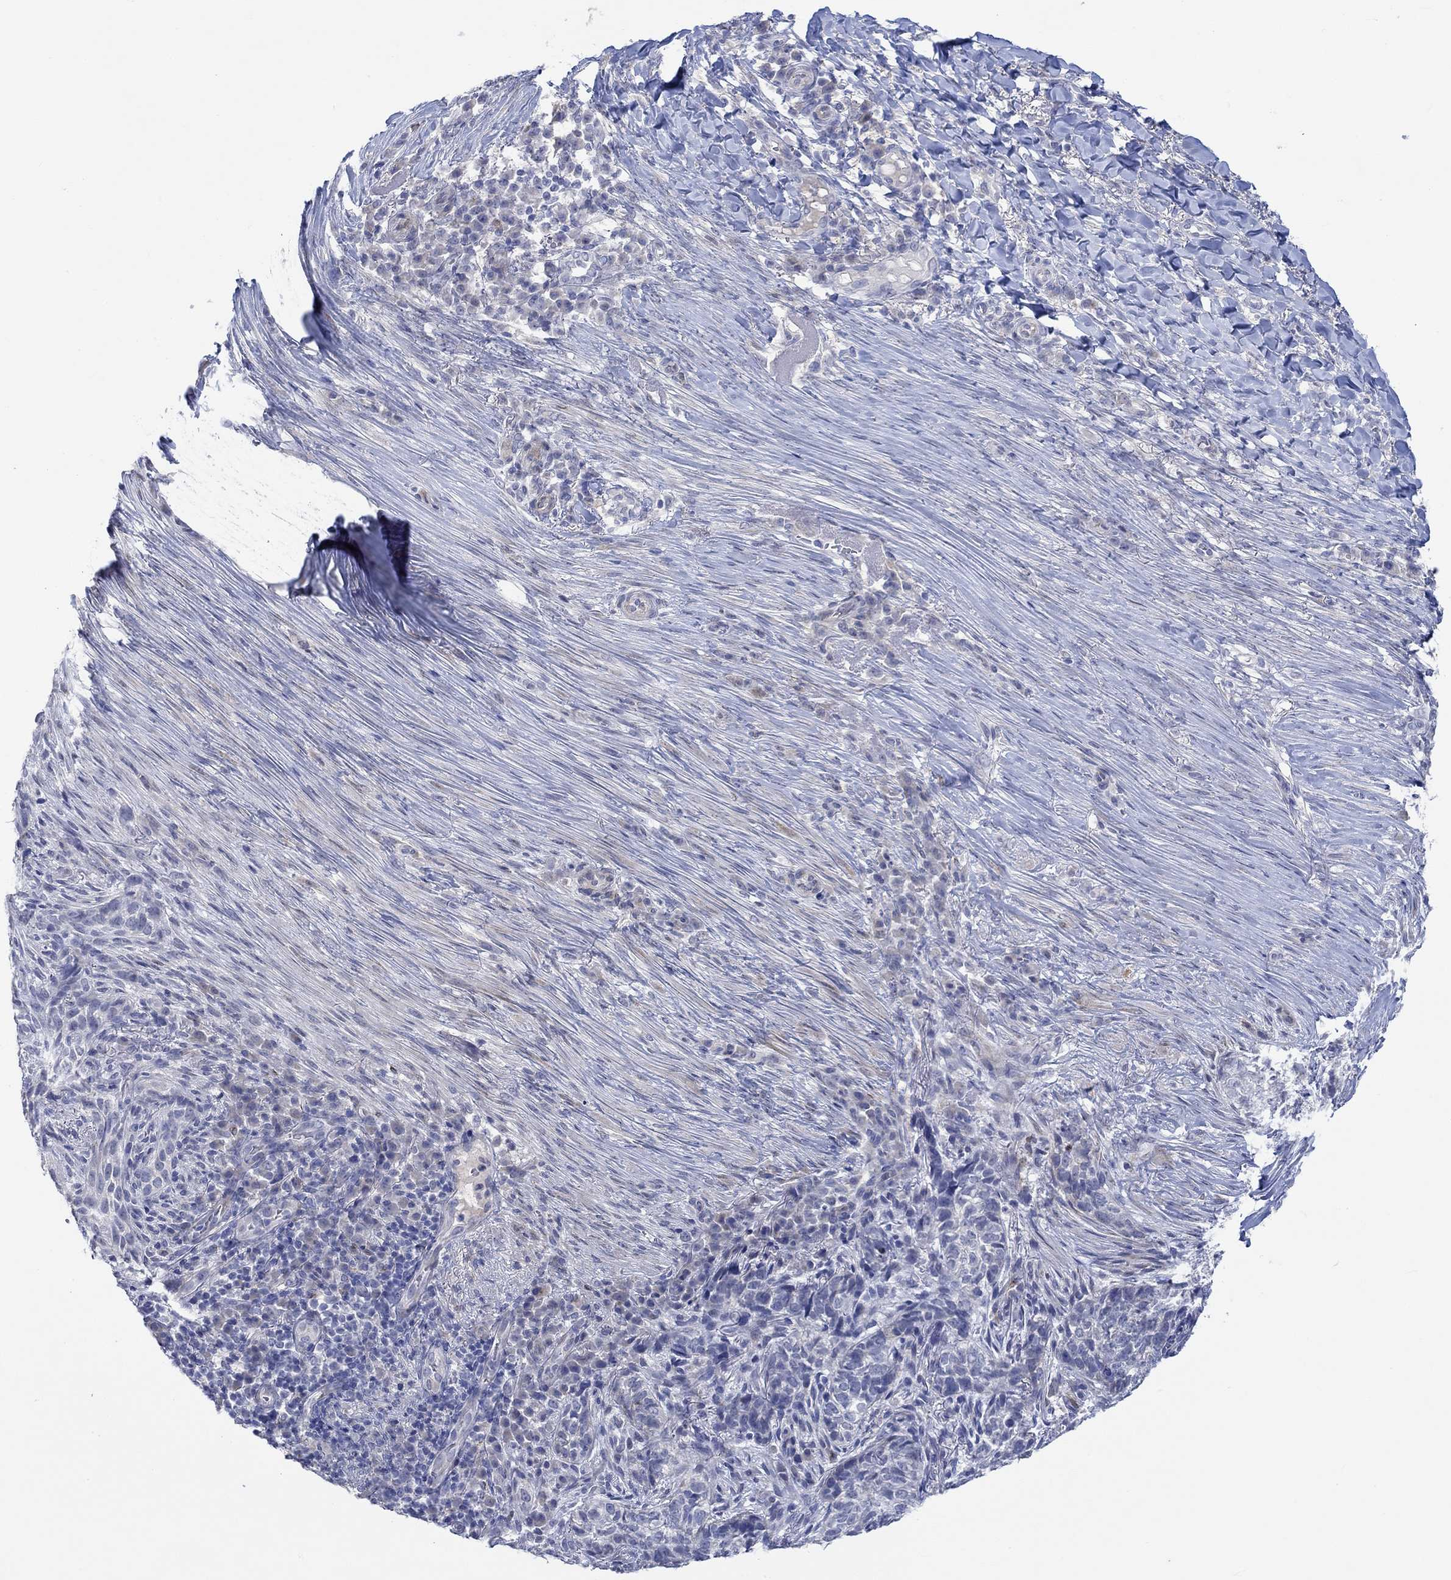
{"staining": {"intensity": "negative", "quantity": "none", "location": "none"}, "tissue": "skin cancer", "cell_type": "Tumor cells", "image_type": "cancer", "snomed": [{"axis": "morphology", "description": "Basal cell carcinoma"}, {"axis": "topography", "description": "Skin"}], "caption": "Image shows no protein positivity in tumor cells of basal cell carcinoma (skin) tissue.", "gene": "DLK1", "patient": {"sex": "female", "age": 69}}